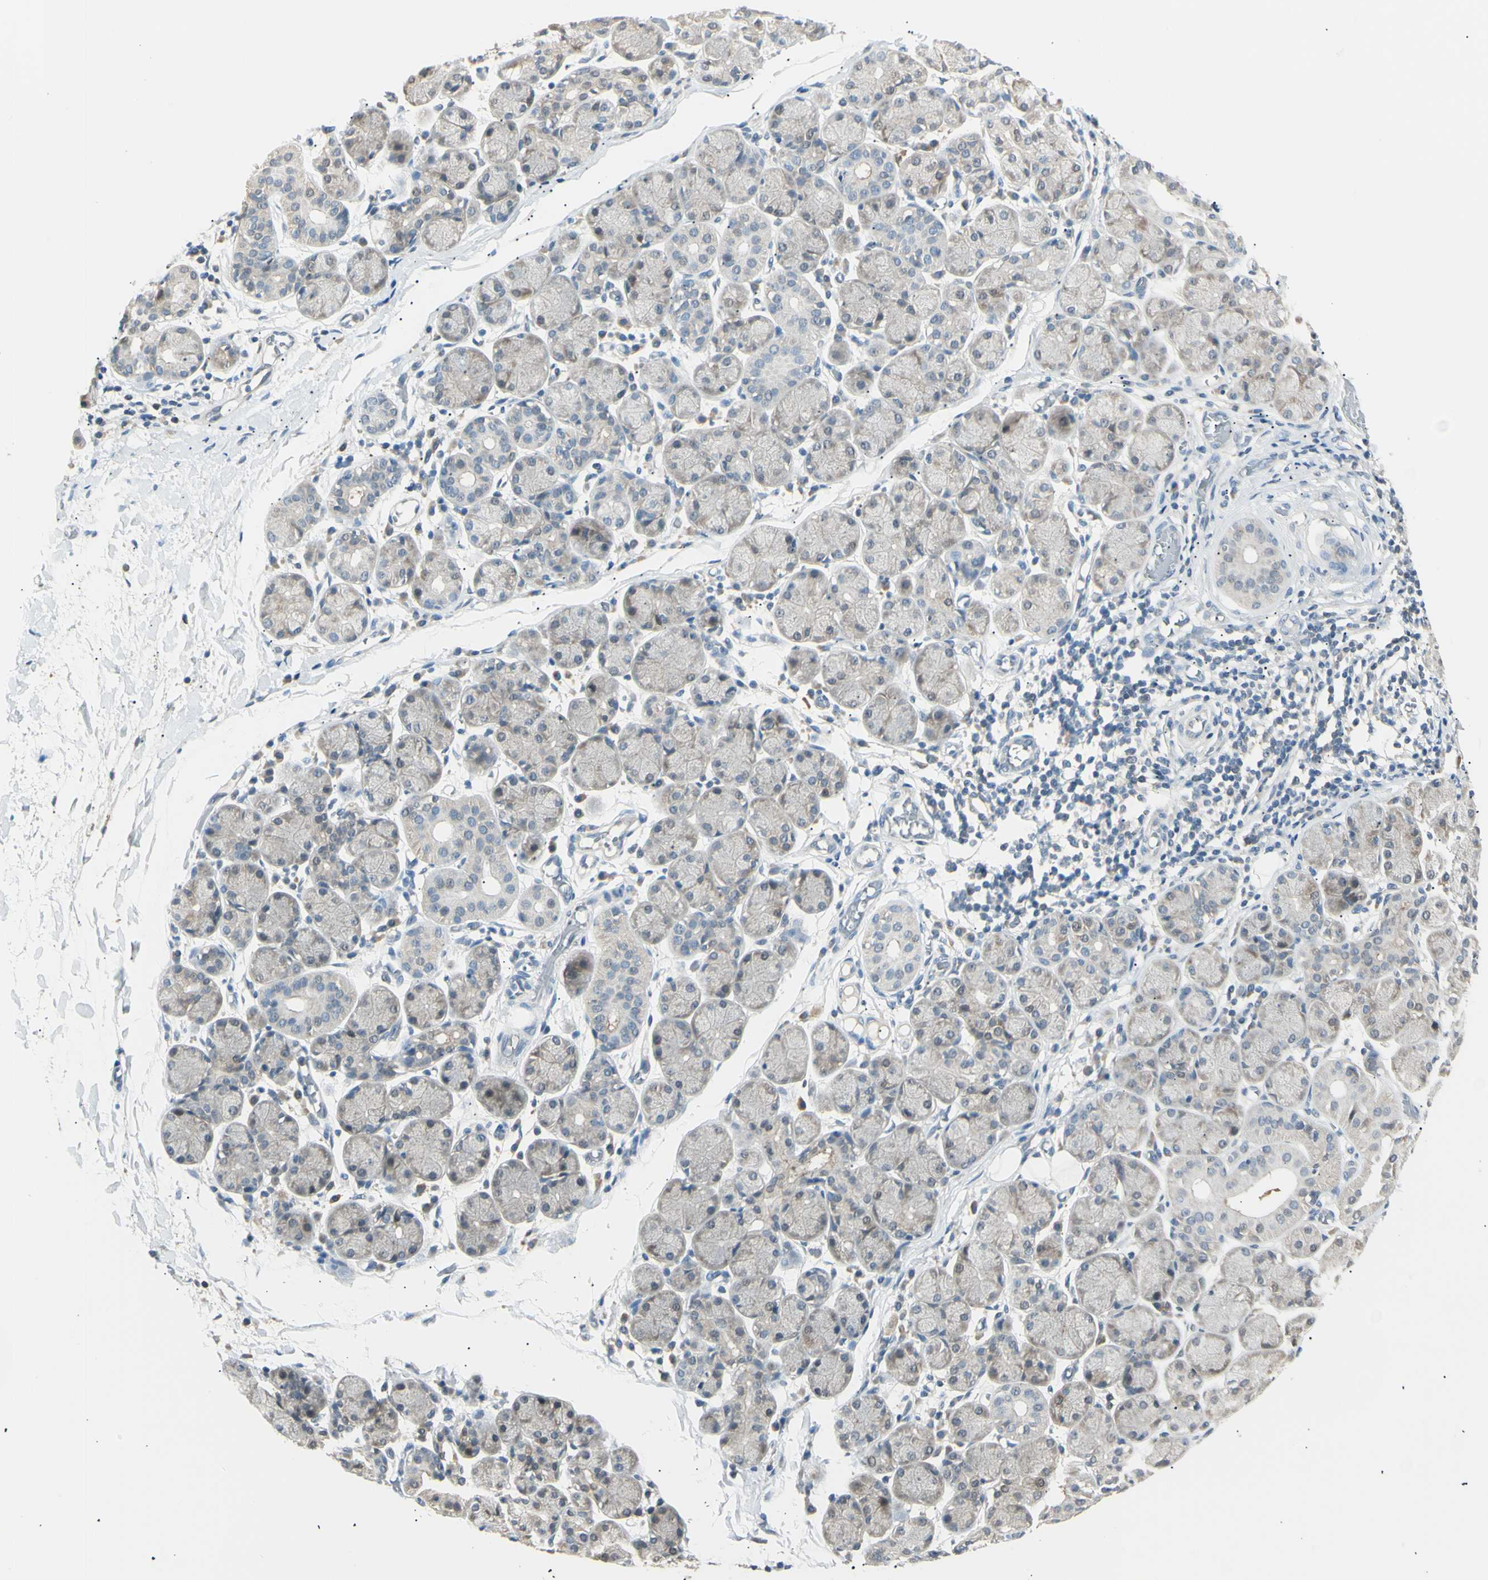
{"staining": {"intensity": "weak", "quantity": "<25%", "location": "cytoplasmic/membranous"}, "tissue": "salivary gland", "cell_type": "Glandular cells", "image_type": "normal", "snomed": [{"axis": "morphology", "description": "Normal tissue, NOS"}, {"axis": "topography", "description": "Salivary gland"}], "caption": "Histopathology image shows no significant protein positivity in glandular cells of unremarkable salivary gland. (Stains: DAB IHC with hematoxylin counter stain, Microscopy: brightfield microscopy at high magnification).", "gene": "LHPP", "patient": {"sex": "female", "age": 24}}